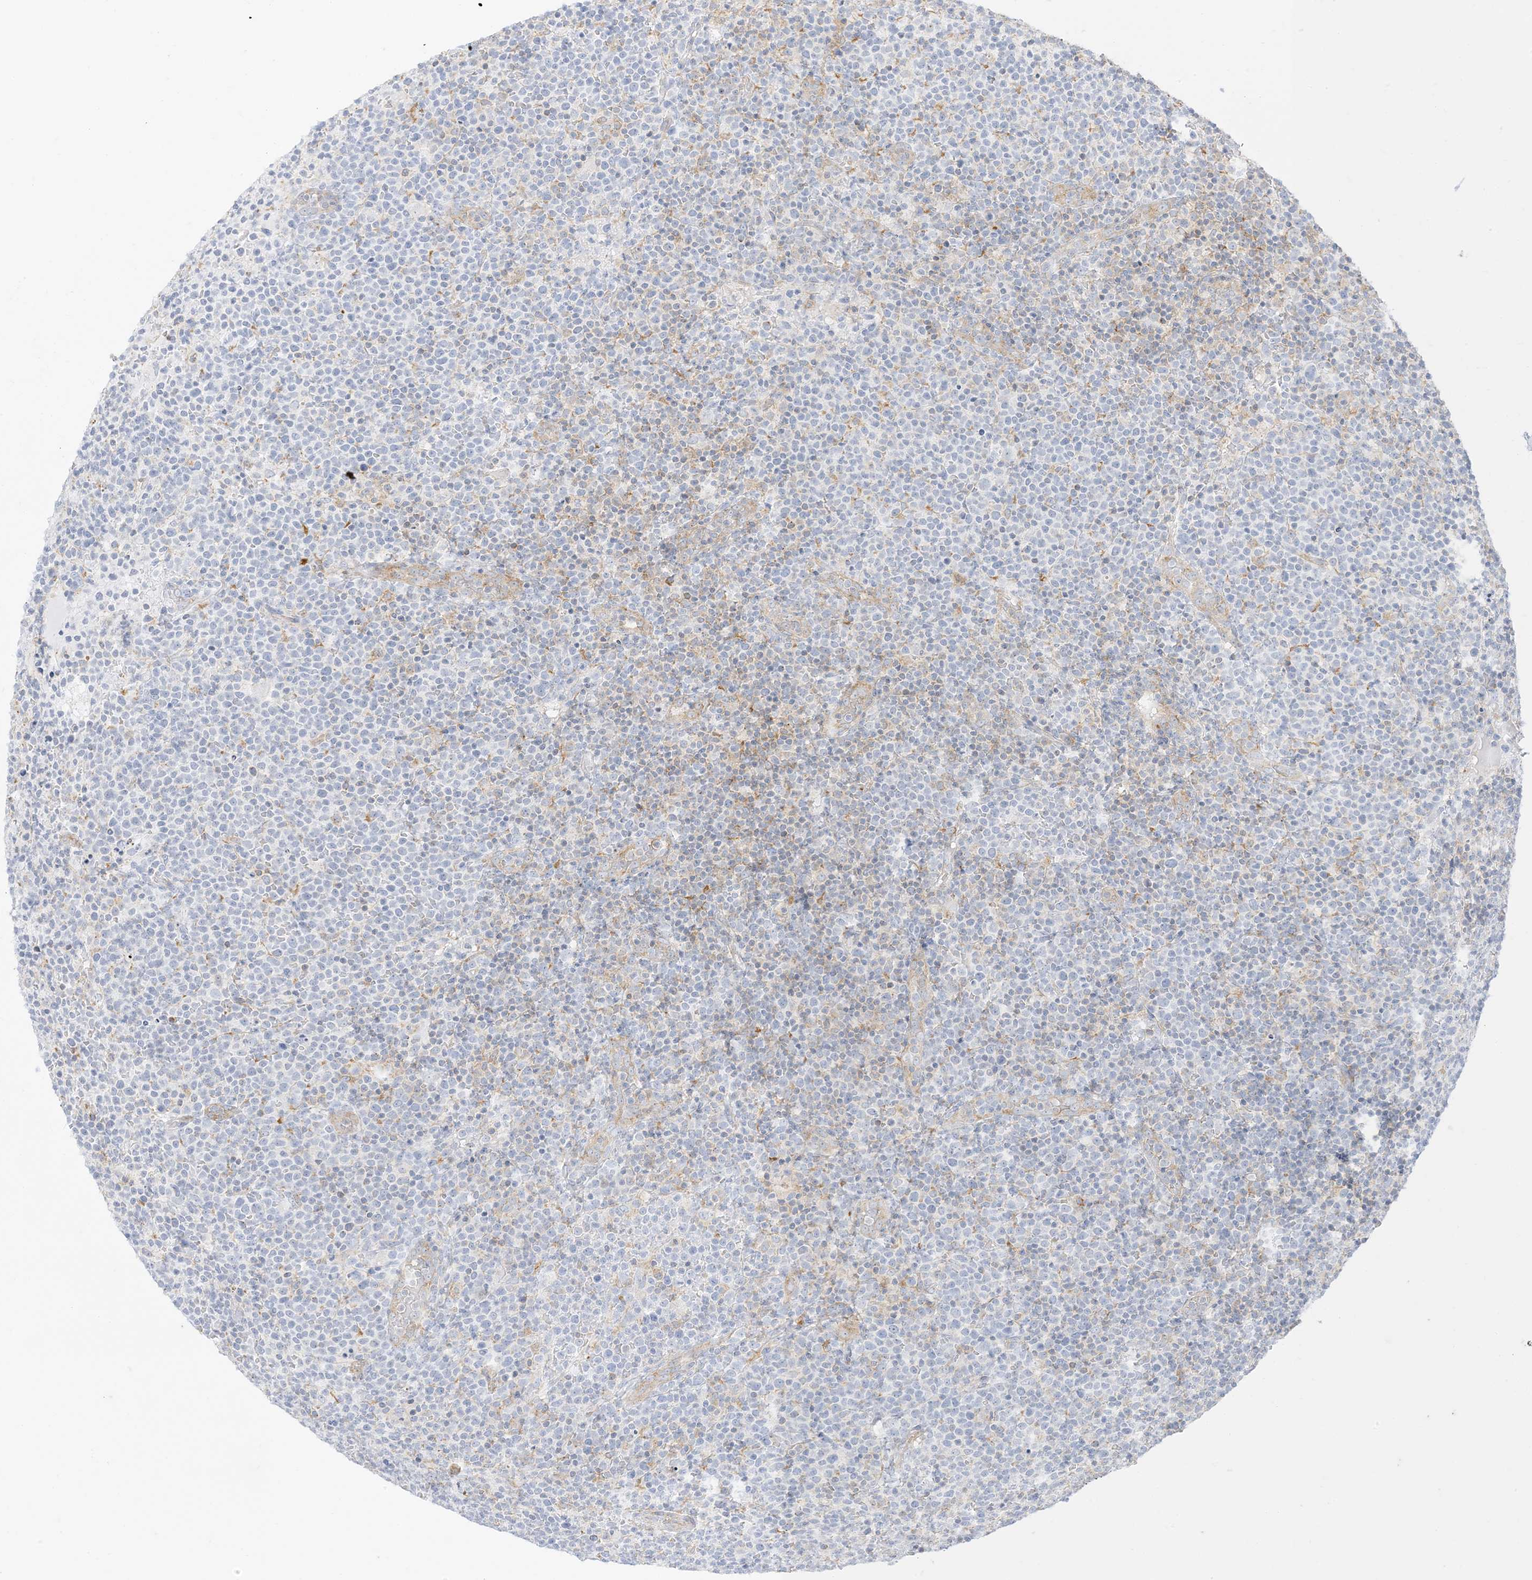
{"staining": {"intensity": "negative", "quantity": "none", "location": "none"}, "tissue": "lymphoma", "cell_type": "Tumor cells", "image_type": "cancer", "snomed": [{"axis": "morphology", "description": "Malignant lymphoma, non-Hodgkin's type, High grade"}, {"axis": "topography", "description": "Lymph node"}], "caption": "Immunohistochemical staining of human lymphoma exhibits no significant staining in tumor cells. (Stains: DAB (3,3'-diaminobenzidine) IHC with hematoxylin counter stain, Microscopy: brightfield microscopy at high magnification).", "gene": "RAC1", "patient": {"sex": "male", "age": 61}}